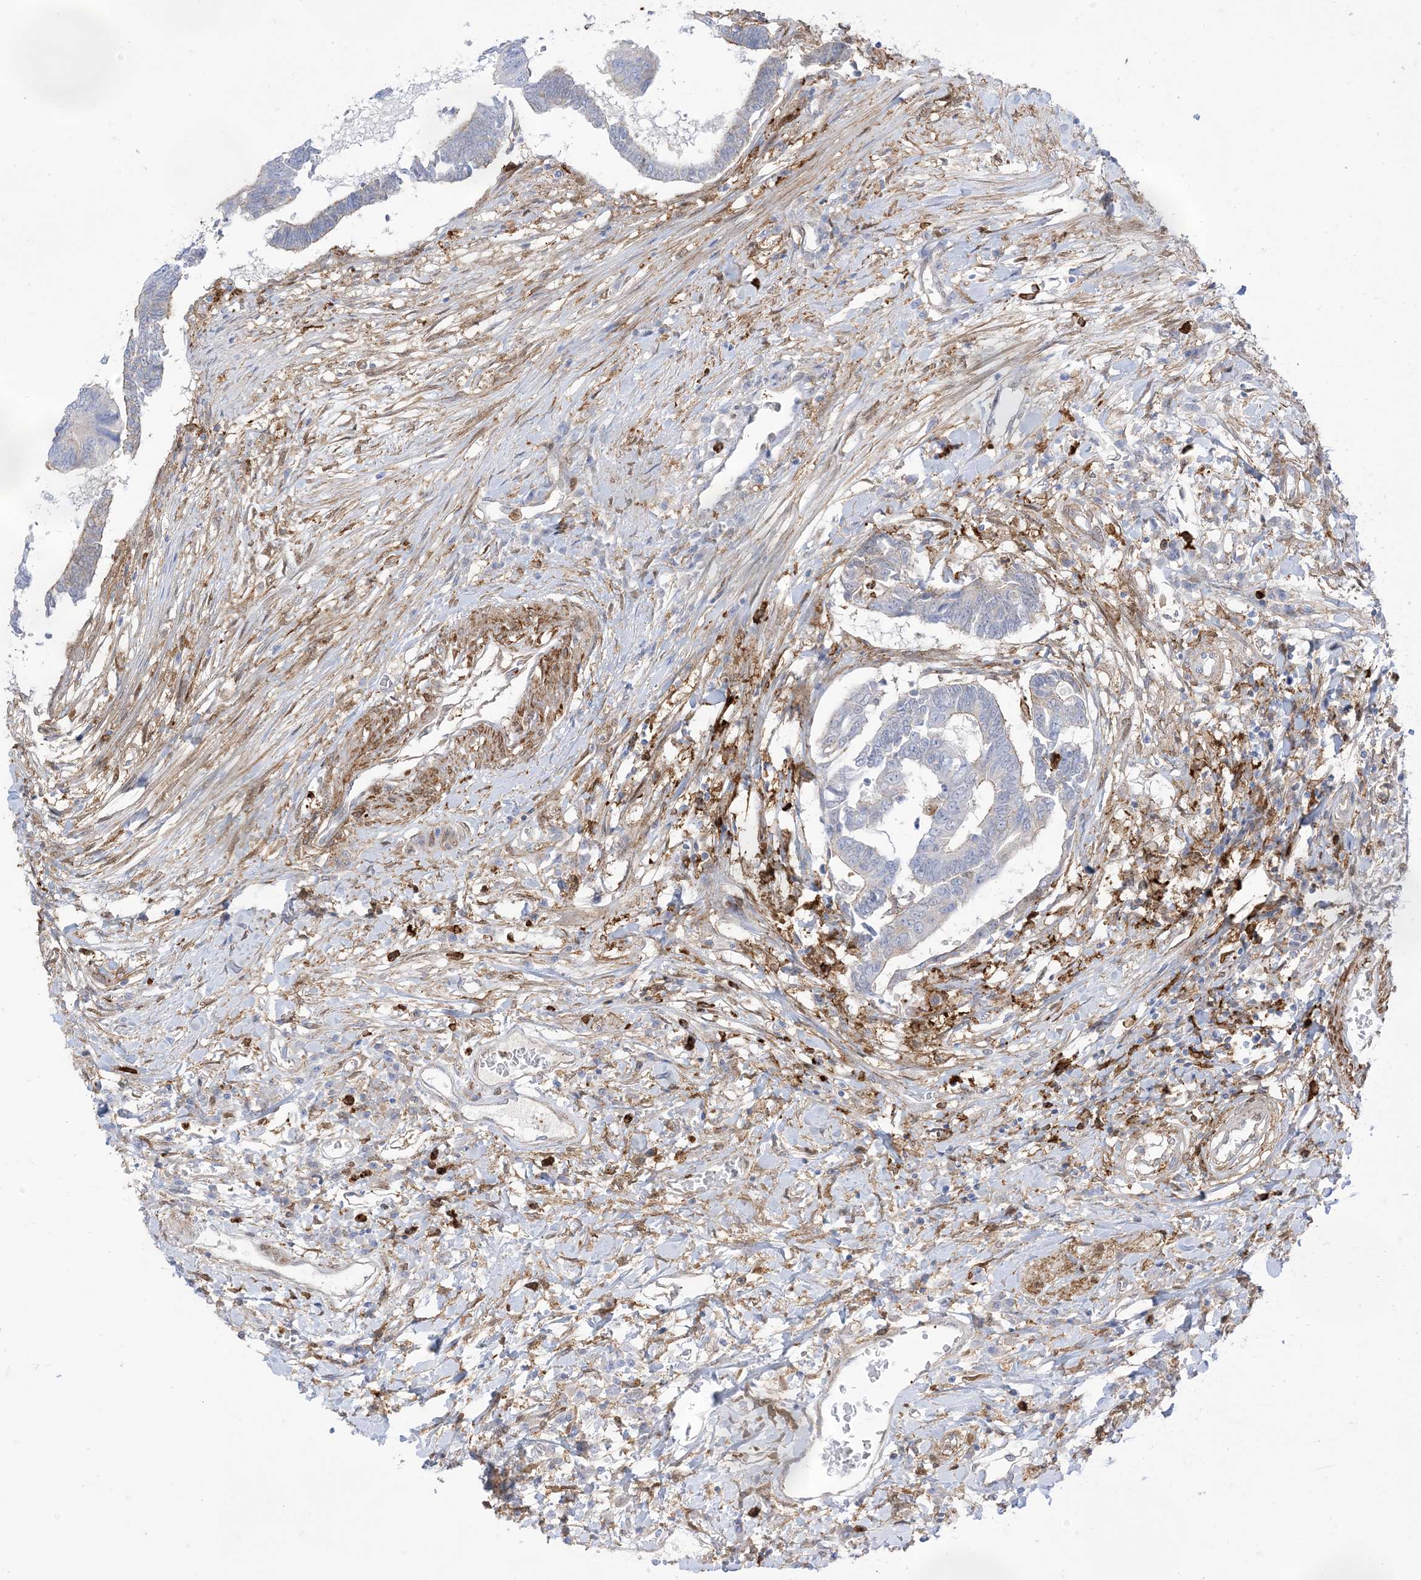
{"staining": {"intensity": "negative", "quantity": "none", "location": "none"}, "tissue": "colorectal cancer", "cell_type": "Tumor cells", "image_type": "cancer", "snomed": [{"axis": "morphology", "description": "Adenocarcinoma, NOS"}, {"axis": "topography", "description": "Rectum"}], "caption": "There is no significant positivity in tumor cells of adenocarcinoma (colorectal).", "gene": "GSN", "patient": {"sex": "female", "age": 65}}